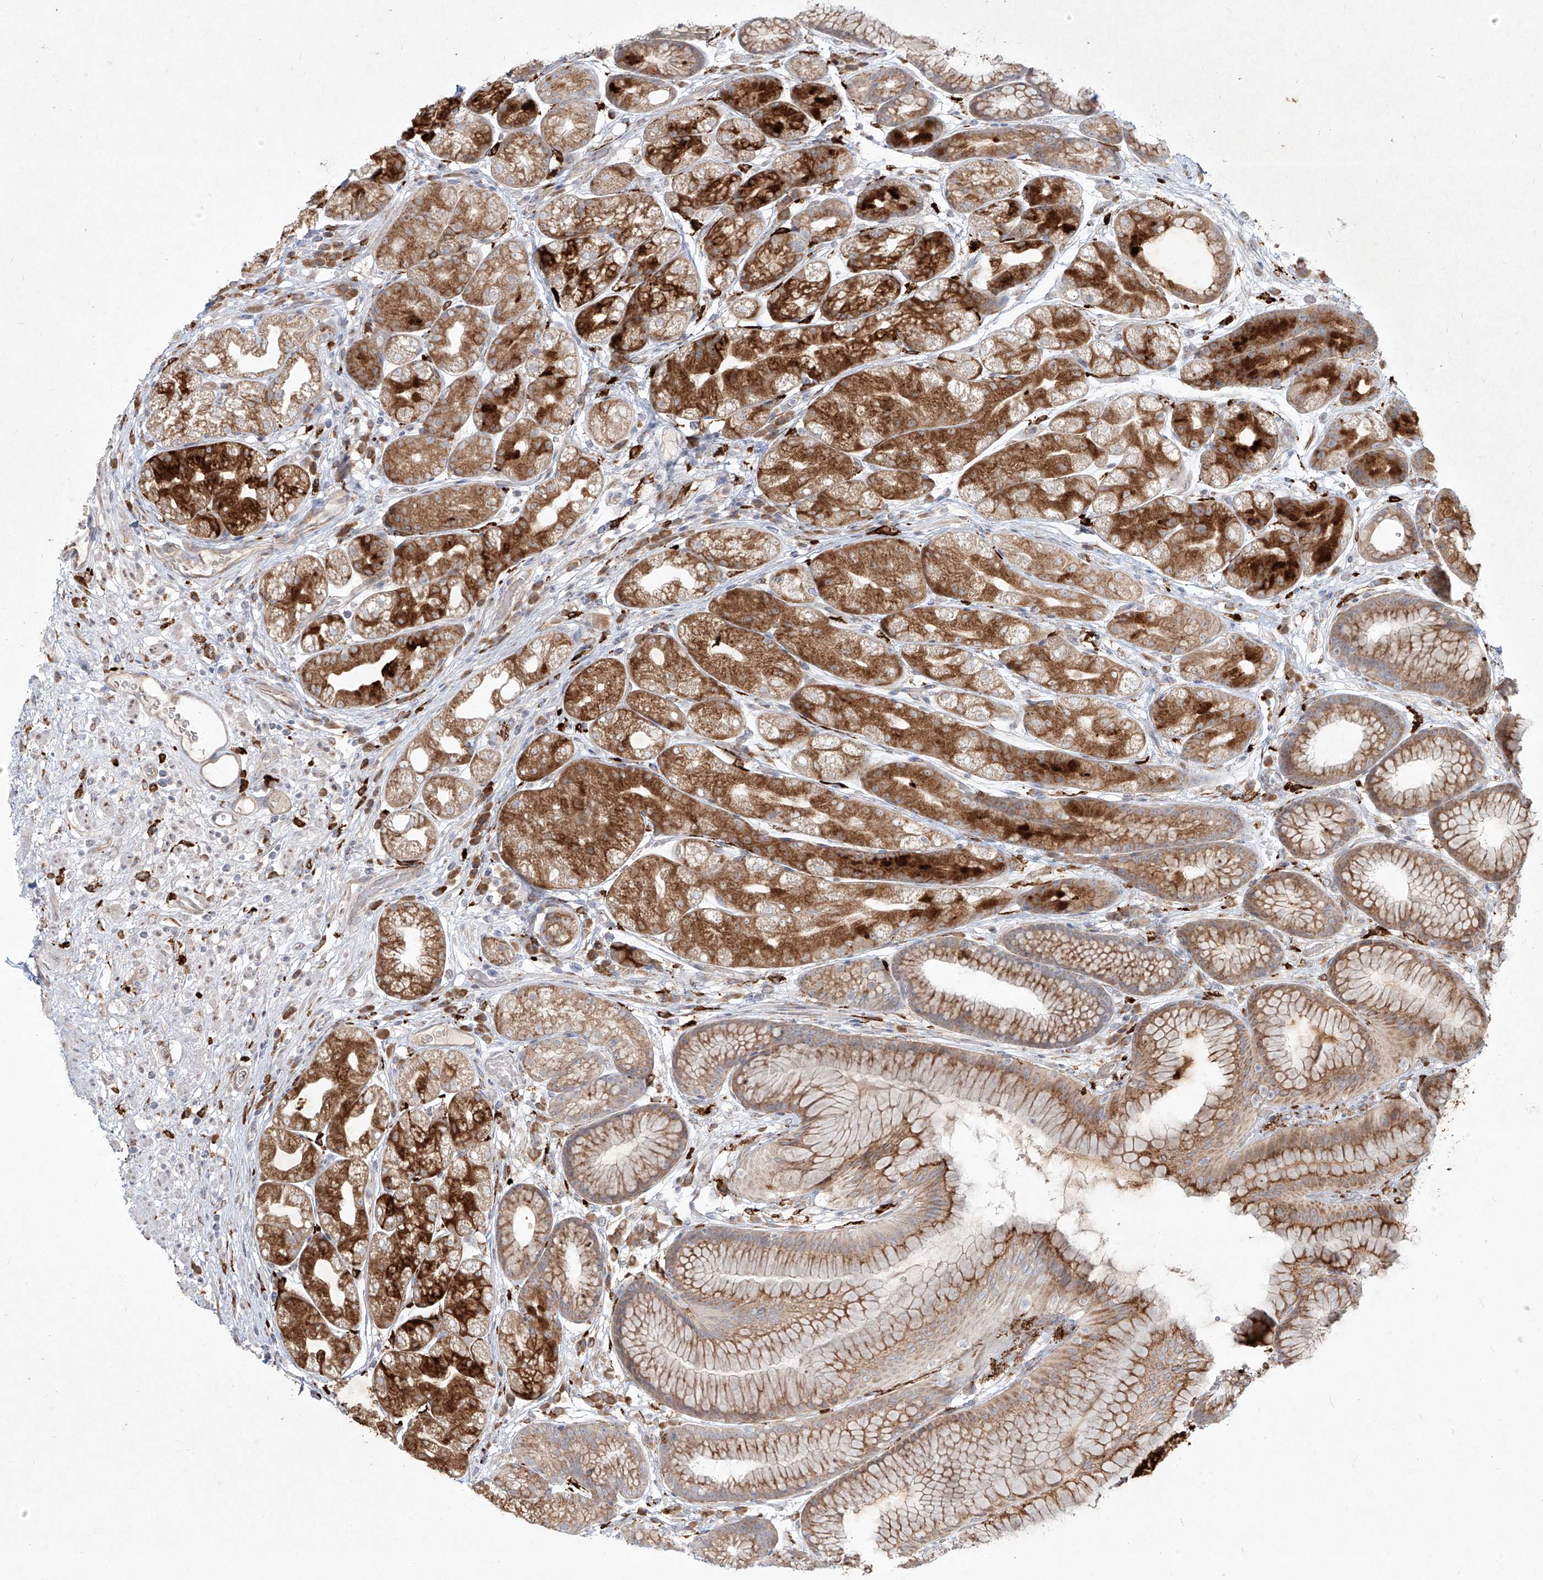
{"staining": {"intensity": "strong", "quantity": "25%-75%", "location": "cytoplasmic/membranous"}, "tissue": "stomach", "cell_type": "Glandular cells", "image_type": "normal", "snomed": [{"axis": "morphology", "description": "Normal tissue, NOS"}, {"axis": "topography", "description": "Stomach"}], "caption": "Glandular cells demonstrate strong cytoplasmic/membranous expression in about 25%-75% of cells in normal stomach. (DAB = brown stain, brightfield microscopy at high magnification).", "gene": "CD209", "patient": {"sex": "male", "age": 57}}